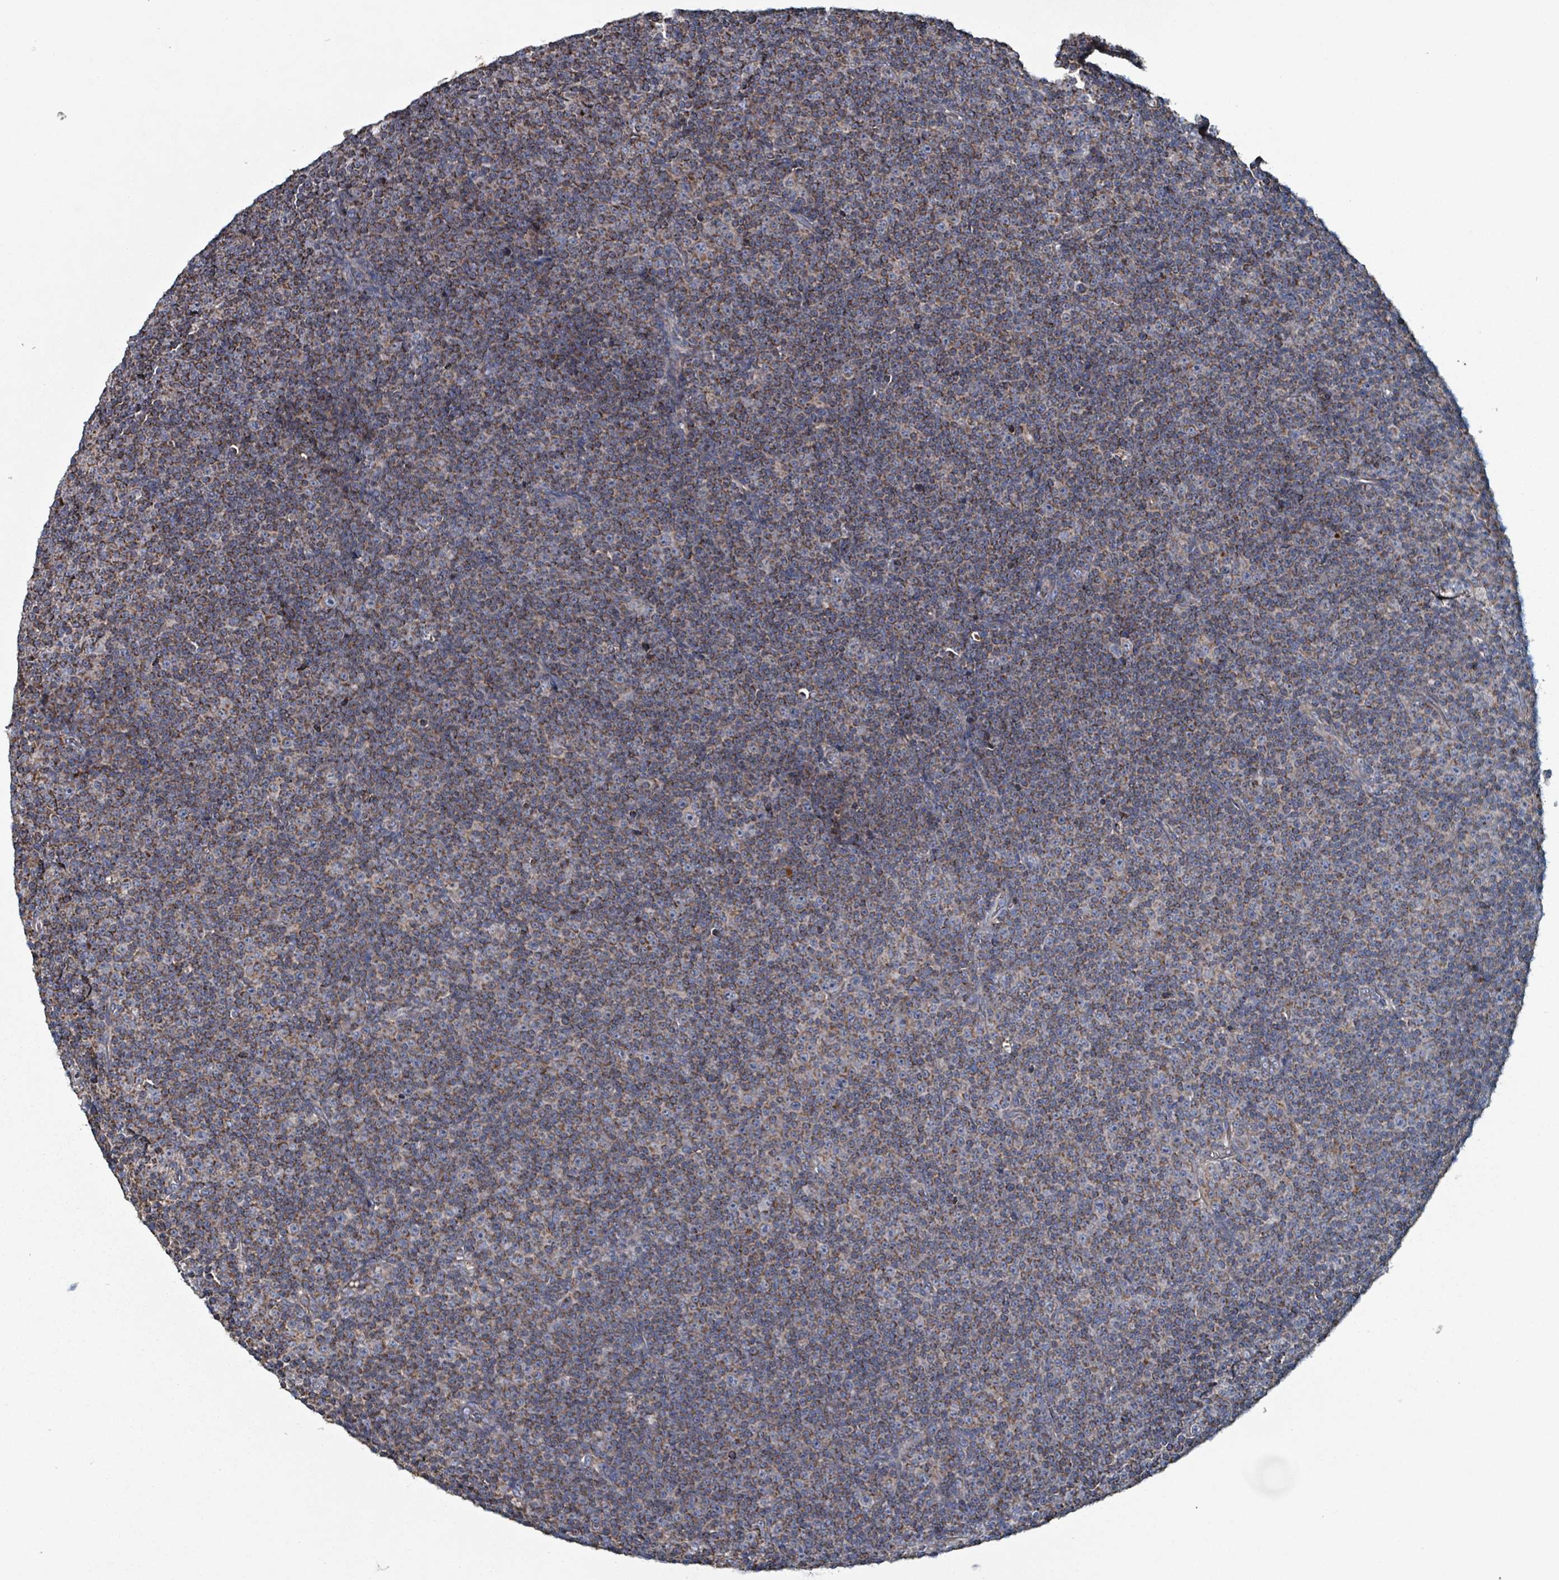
{"staining": {"intensity": "moderate", "quantity": "25%-75%", "location": "cytoplasmic/membranous"}, "tissue": "lymphoma", "cell_type": "Tumor cells", "image_type": "cancer", "snomed": [{"axis": "morphology", "description": "Malignant lymphoma, non-Hodgkin's type, Low grade"}, {"axis": "topography", "description": "Lymph node"}], "caption": "High-power microscopy captured an immunohistochemistry photomicrograph of malignant lymphoma, non-Hodgkin's type (low-grade), revealing moderate cytoplasmic/membranous expression in approximately 25%-75% of tumor cells.", "gene": "ABHD18", "patient": {"sex": "female", "age": 67}}